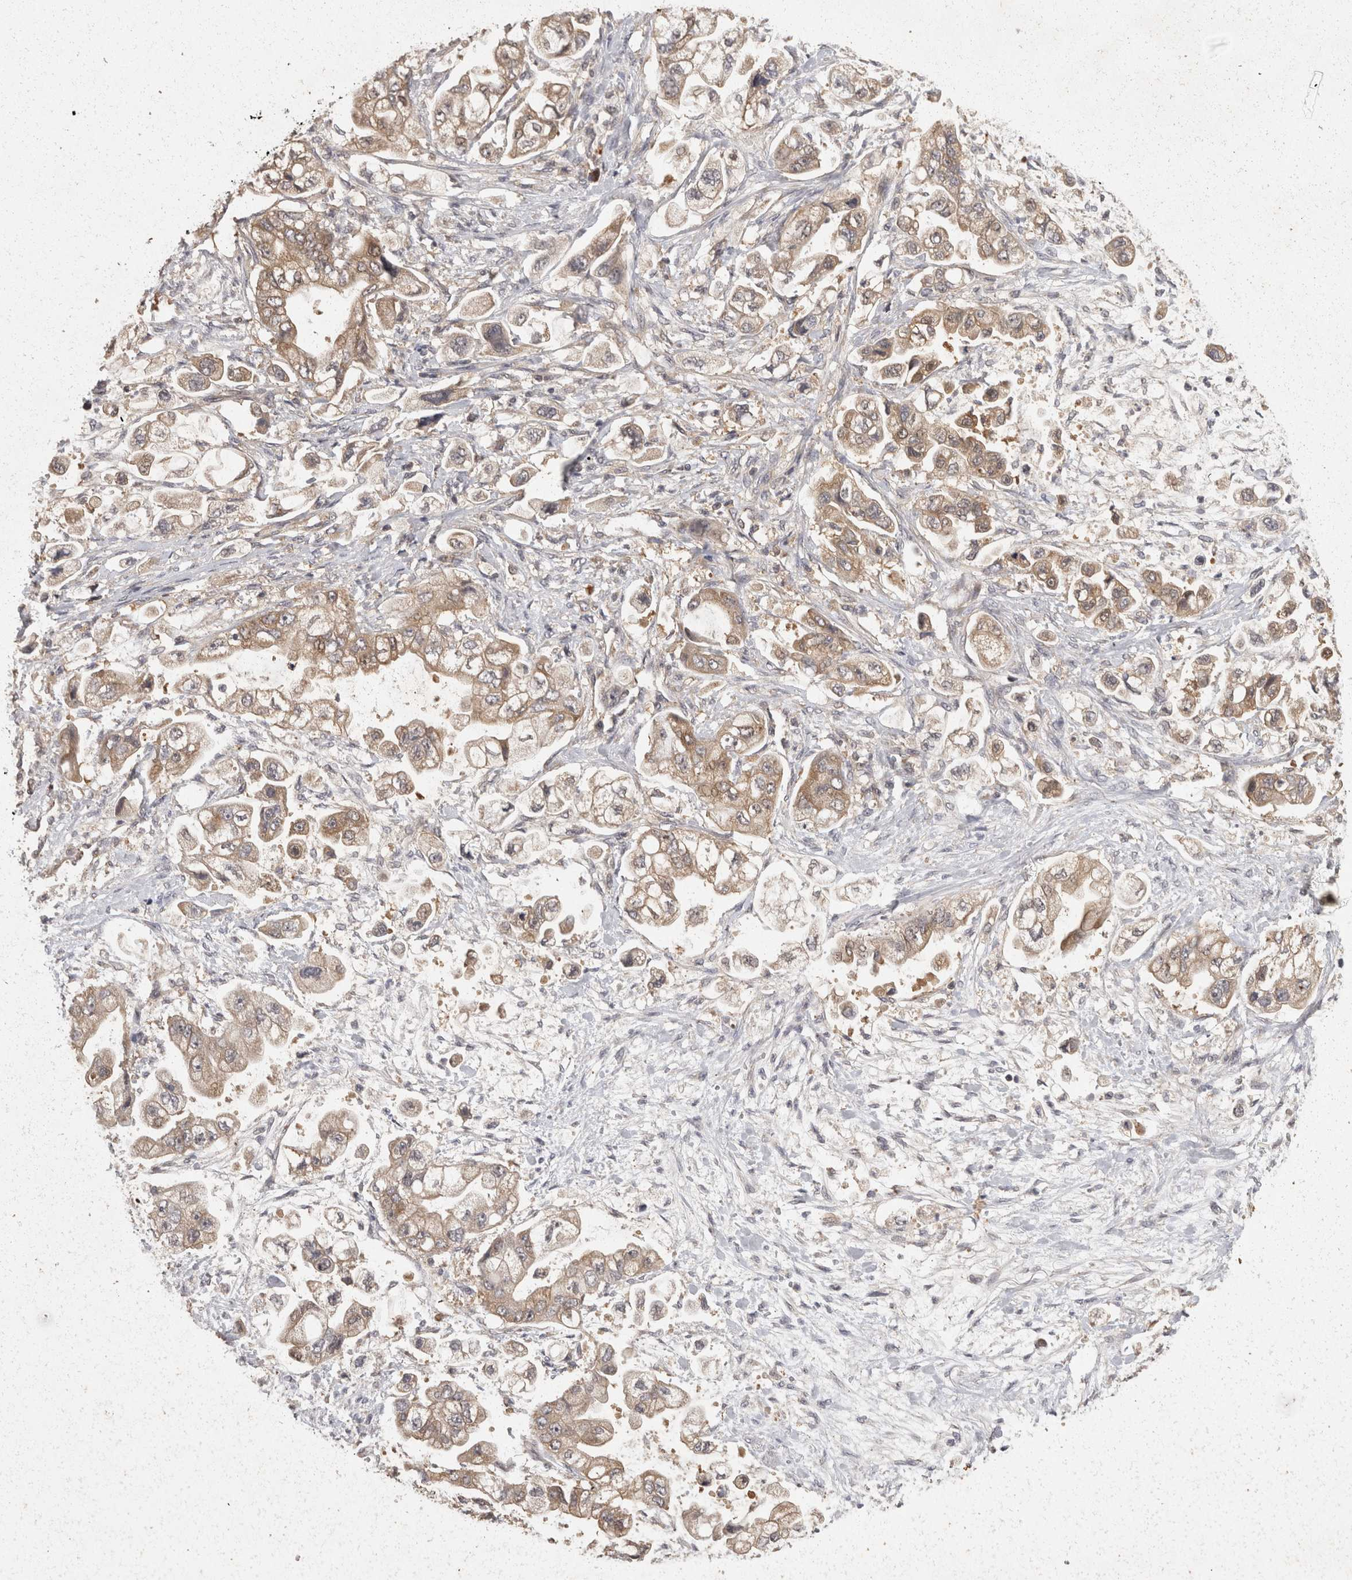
{"staining": {"intensity": "weak", "quantity": ">75%", "location": "cytoplasmic/membranous"}, "tissue": "stomach cancer", "cell_type": "Tumor cells", "image_type": "cancer", "snomed": [{"axis": "morphology", "description": "Adenocarcinoma, NOS"}, {"axis": "topography", "description": "Stomach"}], "caption": "Protein expression analysis of stomach adenocarcinoma displays weak cytoplasmic/membranous staining in about >75% of tumor cells.", "gene": "ACAT2", "patient": {"sex": "male", "age": 62}}